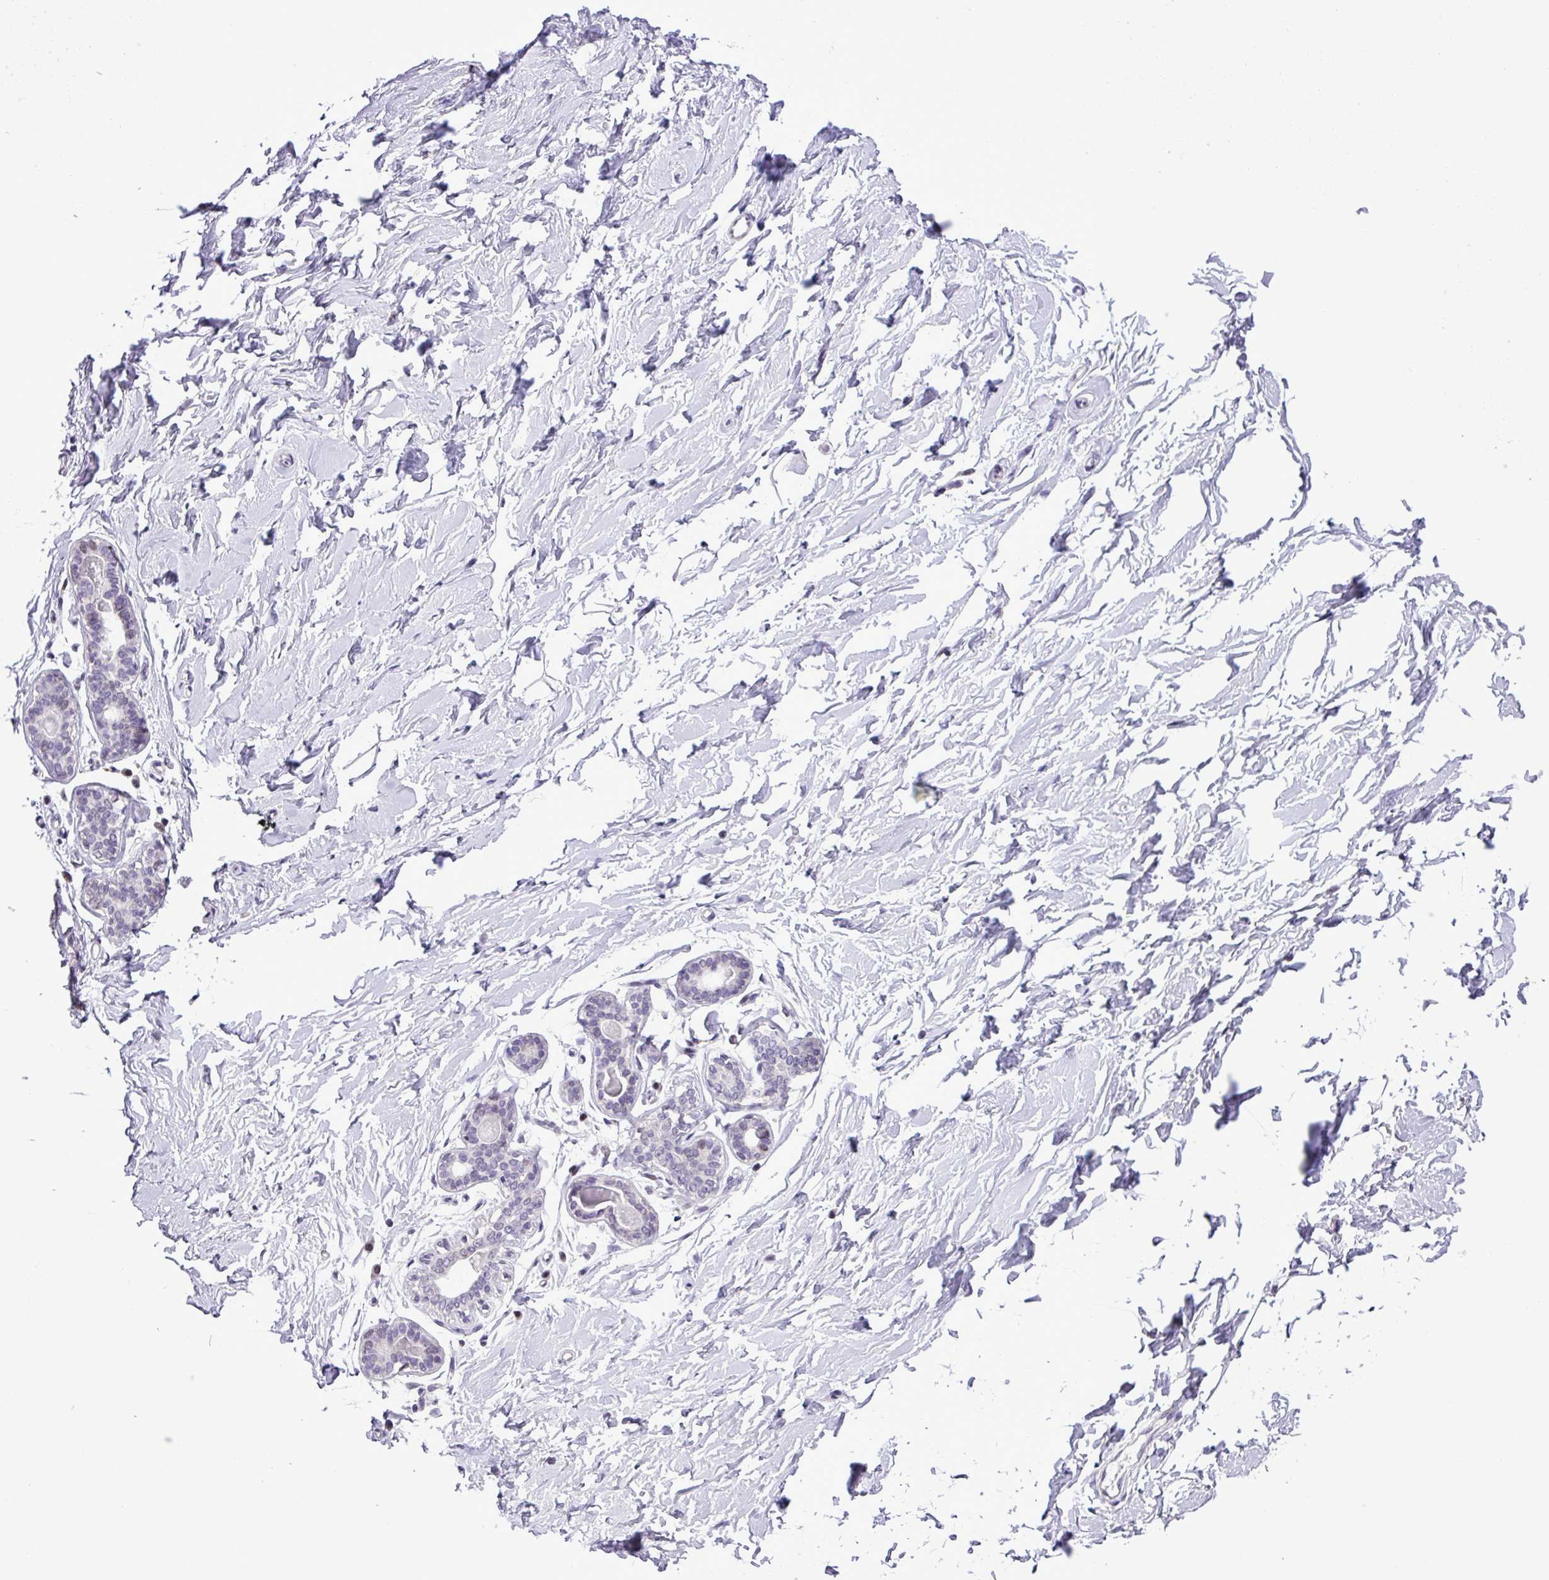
{"staining": {"intensity": "negative", "quantity": "none", "location": "none"}, "tissue": "breast", "cell_type": "Adipocytes", "image_type": "normal", "snomed": [{"axis": "morphology", "description": "Normal tissue, NOS"}, {"axis": "topography", "description": "Breast"}], "caption": "IHC micrograph of unremarkable human breast stained for a protein (brown), which displays no expression in adipocytes.", "gene": "ZNF354A", "patient": {"sex": "female", "age": 23}}